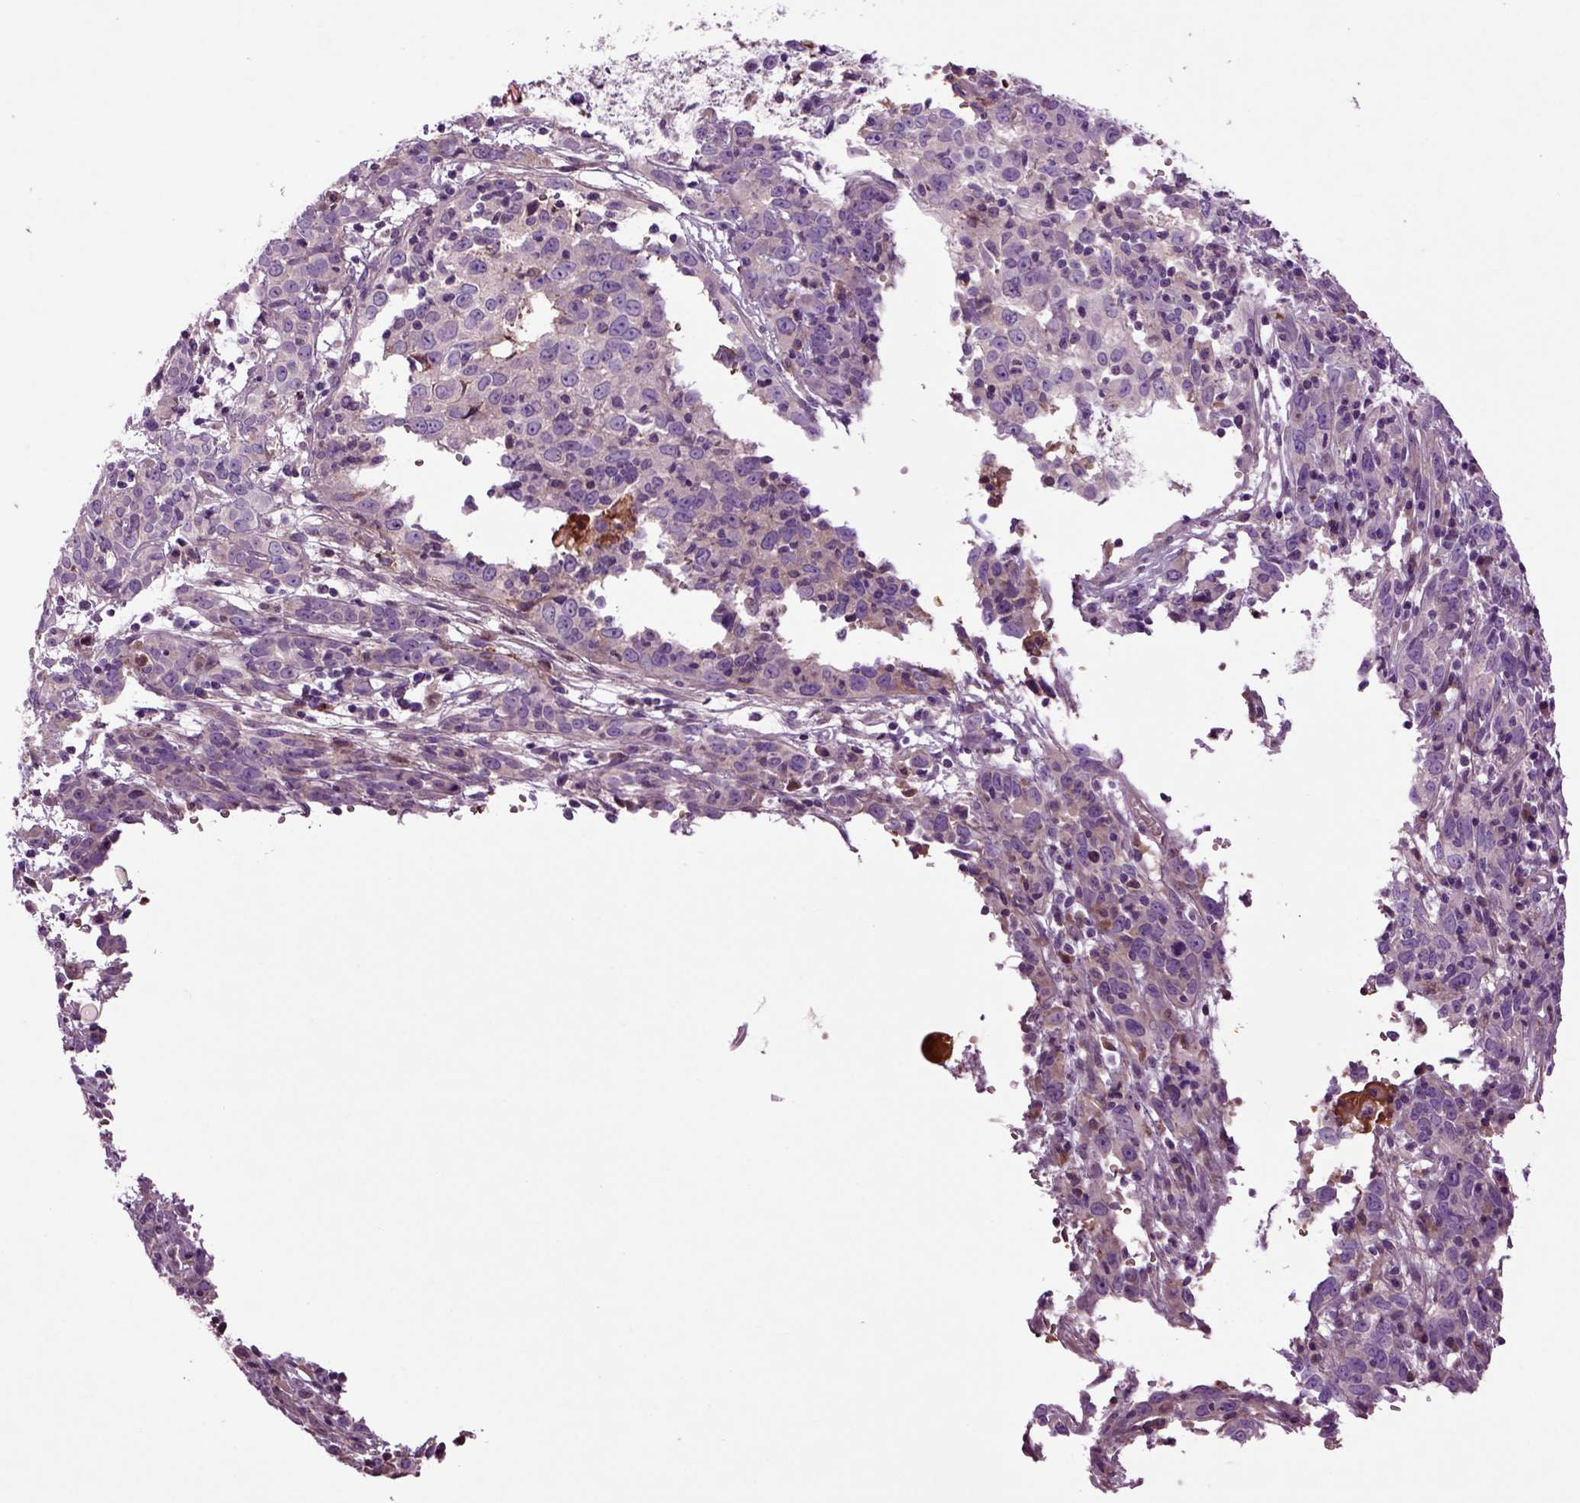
{"staining": {"intensity": "negative", "quantity": "none", "location": "none"}, "tissue": "cervical cancer", "cell_type": "Tumor cells", "image_type": "cancer", "snomed": [{"axis": "morphology", "description": "Adenocarcinoma, NOS"}, {"axis": "topography", "description": "Cervix"}], "caption": "A histopathology image of cervical adenocarcinoma stained for a protein demonstrates no brown staining in tumor cells.", "gene": "SPON1", "patient": {"sex": "female", "age": 40}}